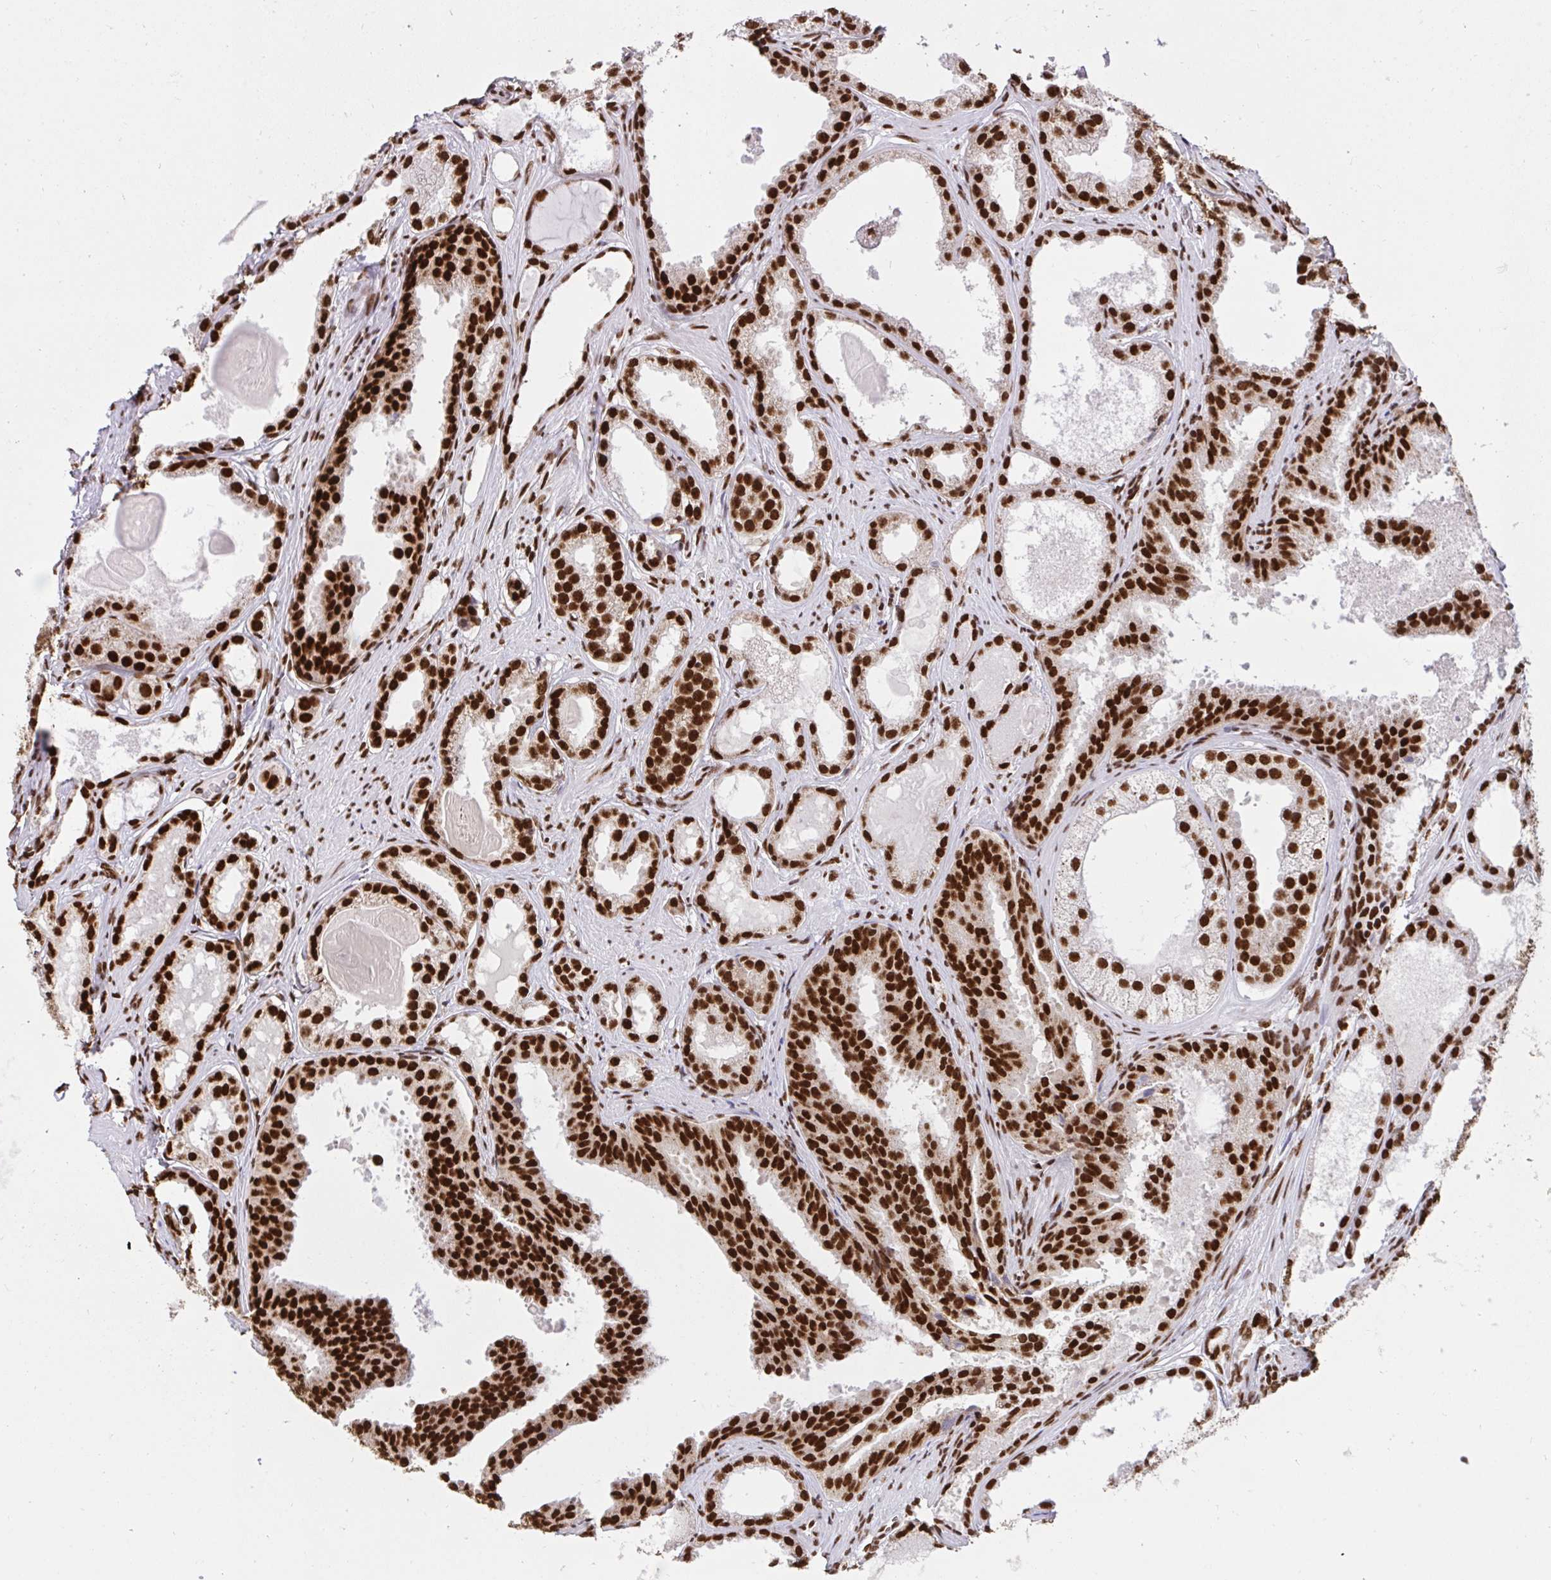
{"staining": {"intensity": "strong", "quantity": ">75%", "location": "nuclear"}, "tissue": "prostate cancer", "cell_type": "Tumor cells", "image_type": "cancer", "snomed": [{"axis": "morphology", "description": "Adenocarcinoma, Low grade"}, {"axis": "topography", "description": "Prostate"}], "caption": "This micrograph demonstrates immunohistochemistry (IHC) staining of human prostate low-grade adenocarcinoma, with high strong nuclear positivity in about >75% of tumor cells.", "gene": "HNRNPL", "patient": {"sex": "male", "age": 65}}